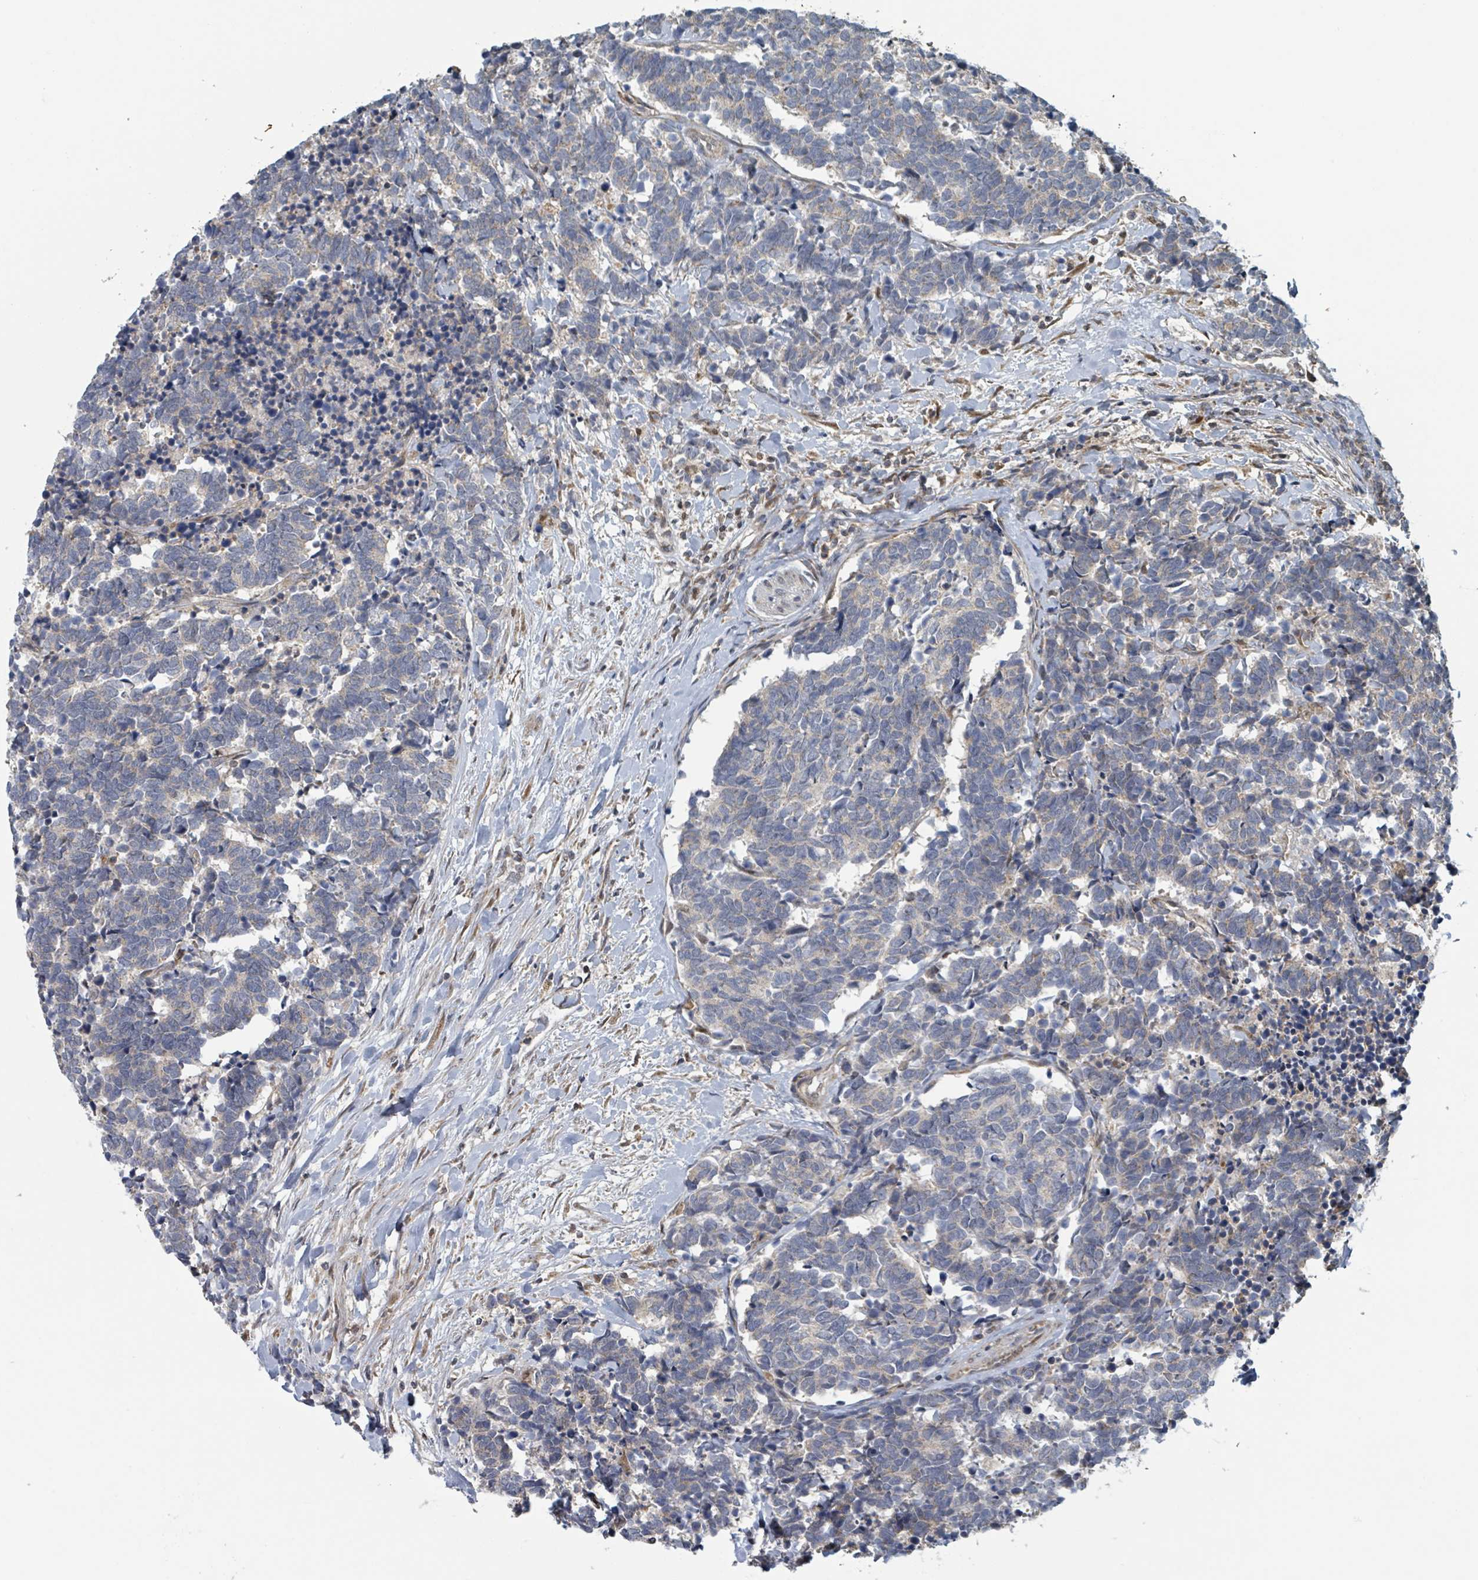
{"staining": {"intensity": "weak", "quantity": "<25%", "location": "cytoplasmic/membranous"}, "tissue": "carcinoid", "cell_type": "Tumor cells", "image_type": "cancer", "snomed": [{"axis": "morphology", "description": "Carcinoma, NOS"}, {"axis": "morphology", "description": "Carcinoid, malignant, NOS"}, {"axis": "topography", "description": "Prostate"}], "caption": "Tumor cells show no significant positivity in carcinoid.", "gene": "HIVEP1", "patient": {"sex": "male", "age": 57}}